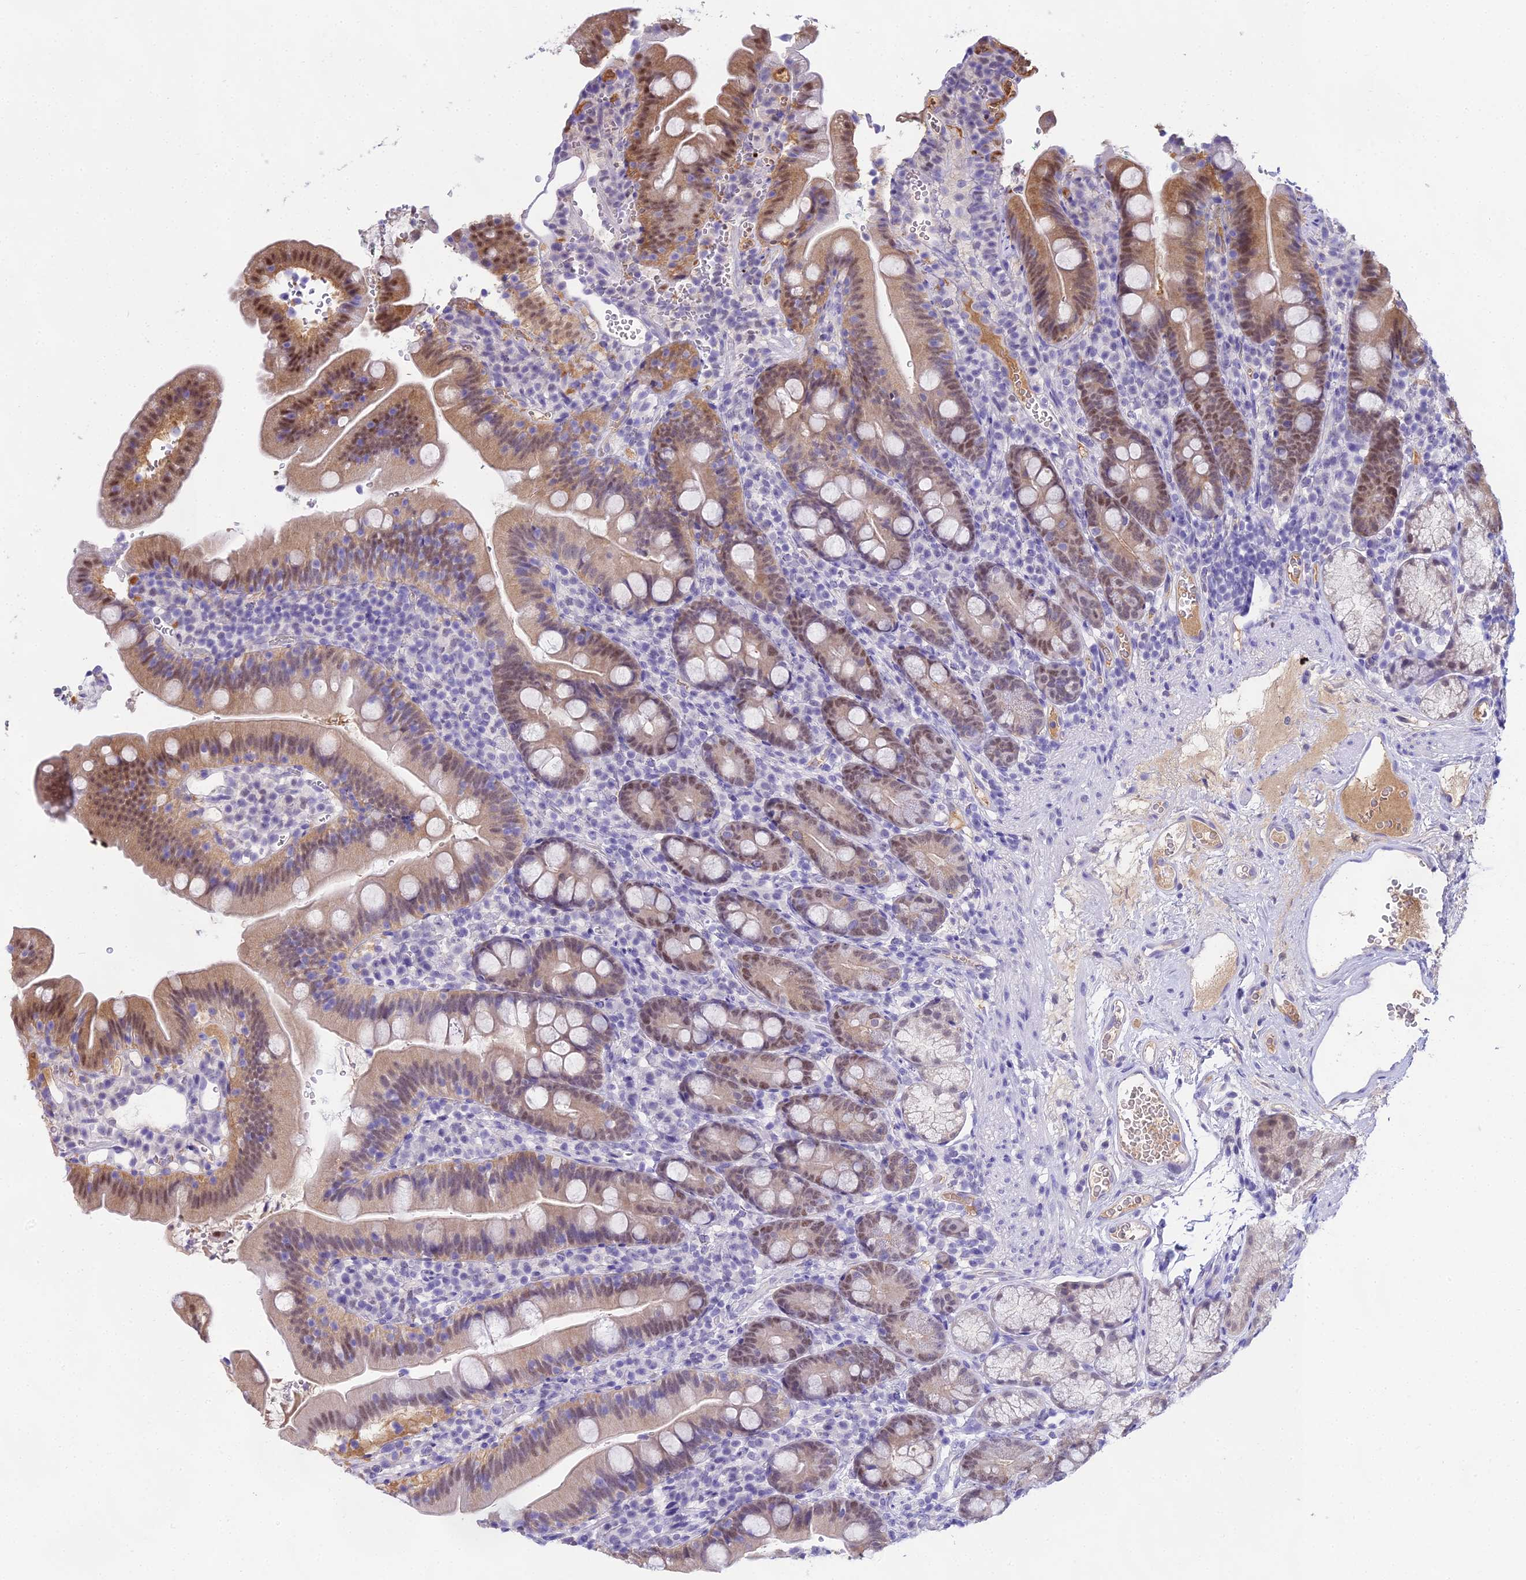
{"staining": {"intensity": "moderate", "quantity": ">75%", "location": "nuclear"}, "tissue": "duodenum", "cell_type": "Glandular cells", "image_type": "normal", "snomed": [{"axis": "morphology", "description": "Normal tissue, NOS"}, {"axis": "topography", "description": "Duodenum"}], "caption": "A brown stain highlights moderate nuclear expression of a protein in glandular cells of unremarkable duodenum.", "gene": "MAT2A", "patient": {"sex": "female", "age": 67}}